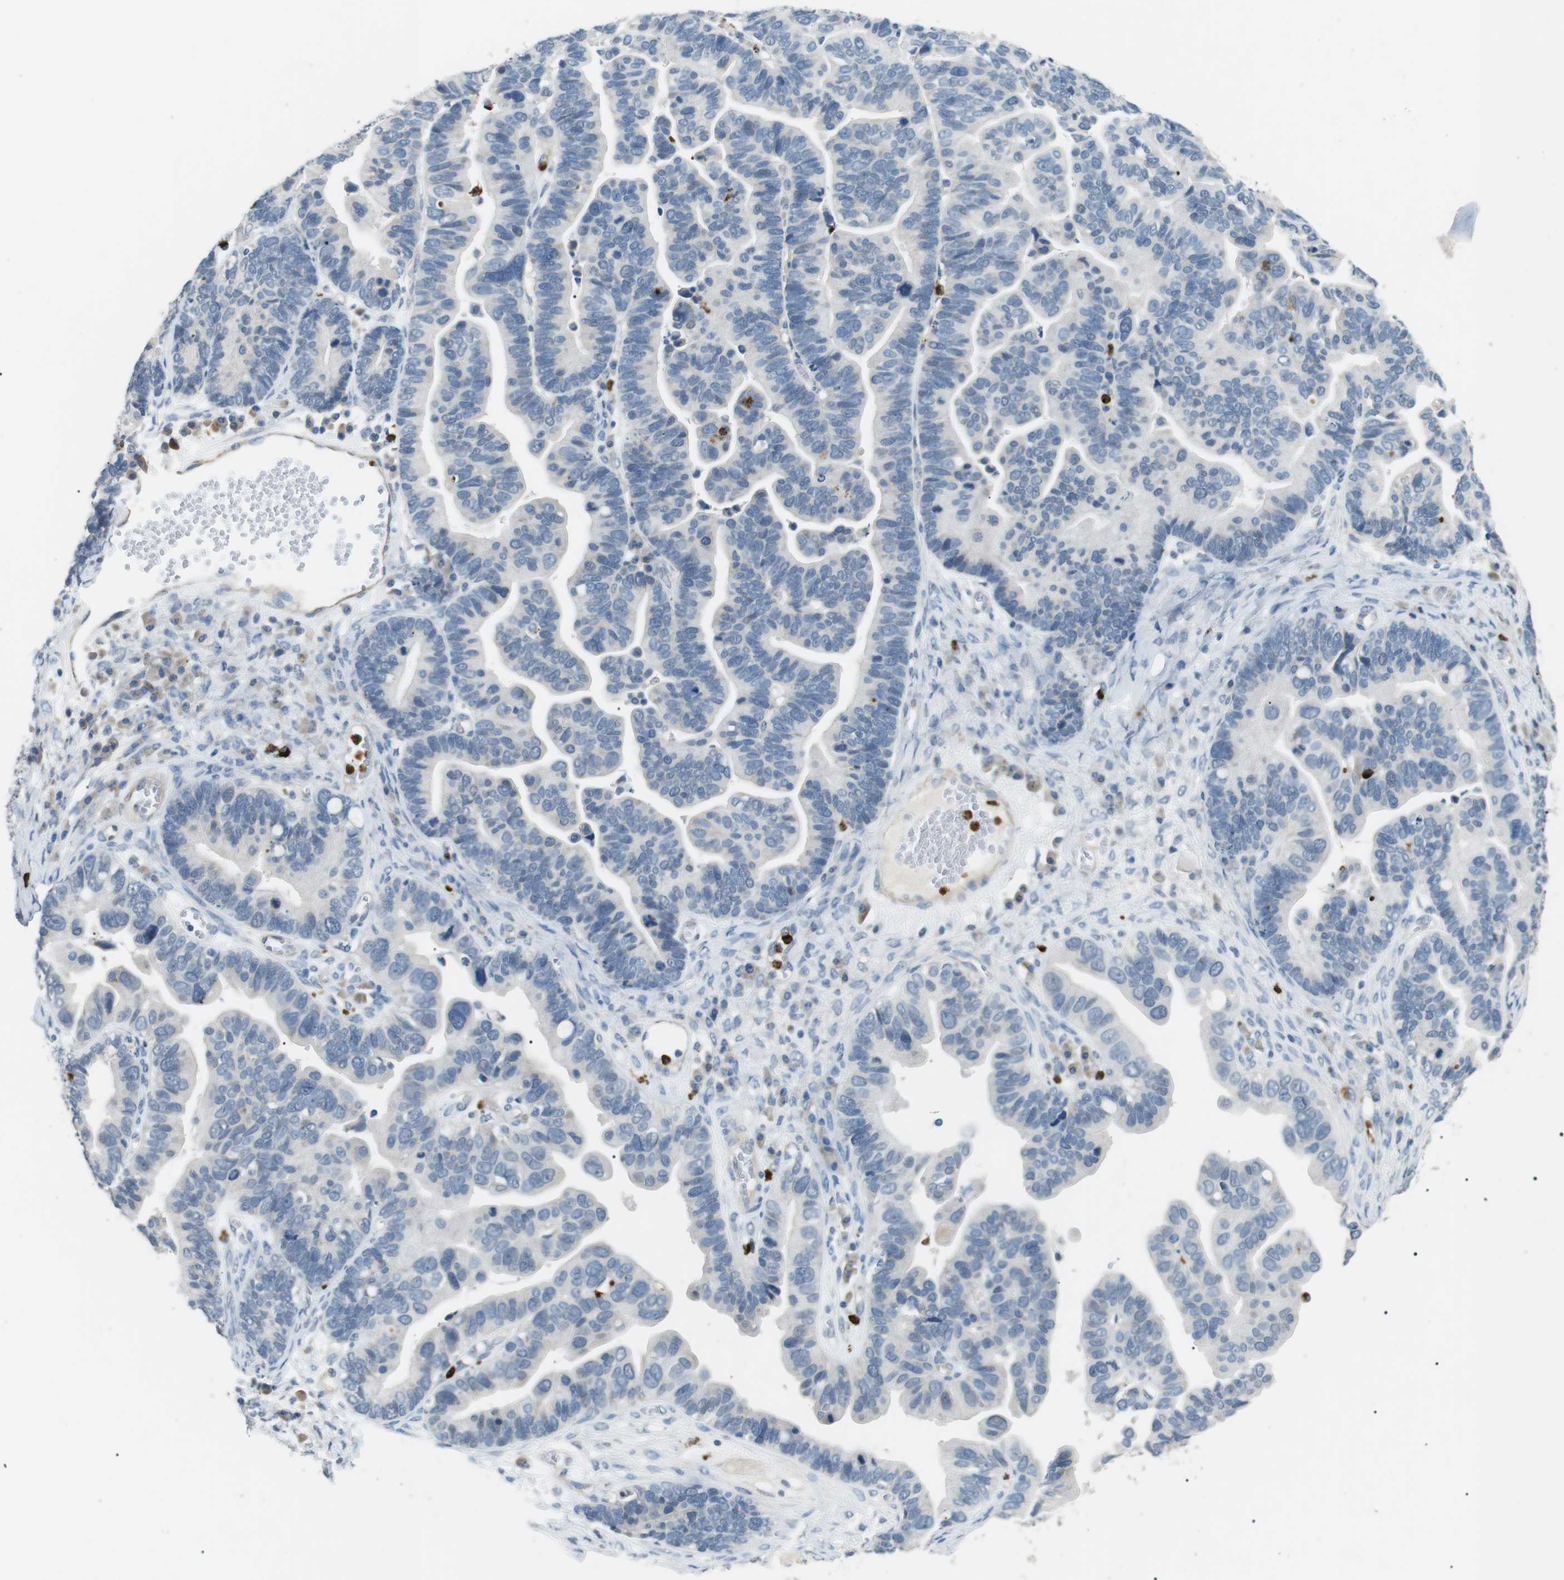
{"staining": {"intensity": "negative", "quantity": "none", "location": "none"}, "tissue": "ovarian cancer", "cell_type": "Tumor cells", "image_type": "cancer", "snomed": [{"axis": "morphology", "description": "Cystadenocarcinoma, serous, NOS"}, {"axis": "topography", "description": "Ovary"}], "caption": "Immunohistochemical staining of ovarian serous cystadenocarcinoma shows no significant positivity in tumor cells.", "gene": "GZMM", "patient": {"sex": "female", "age": 56}}